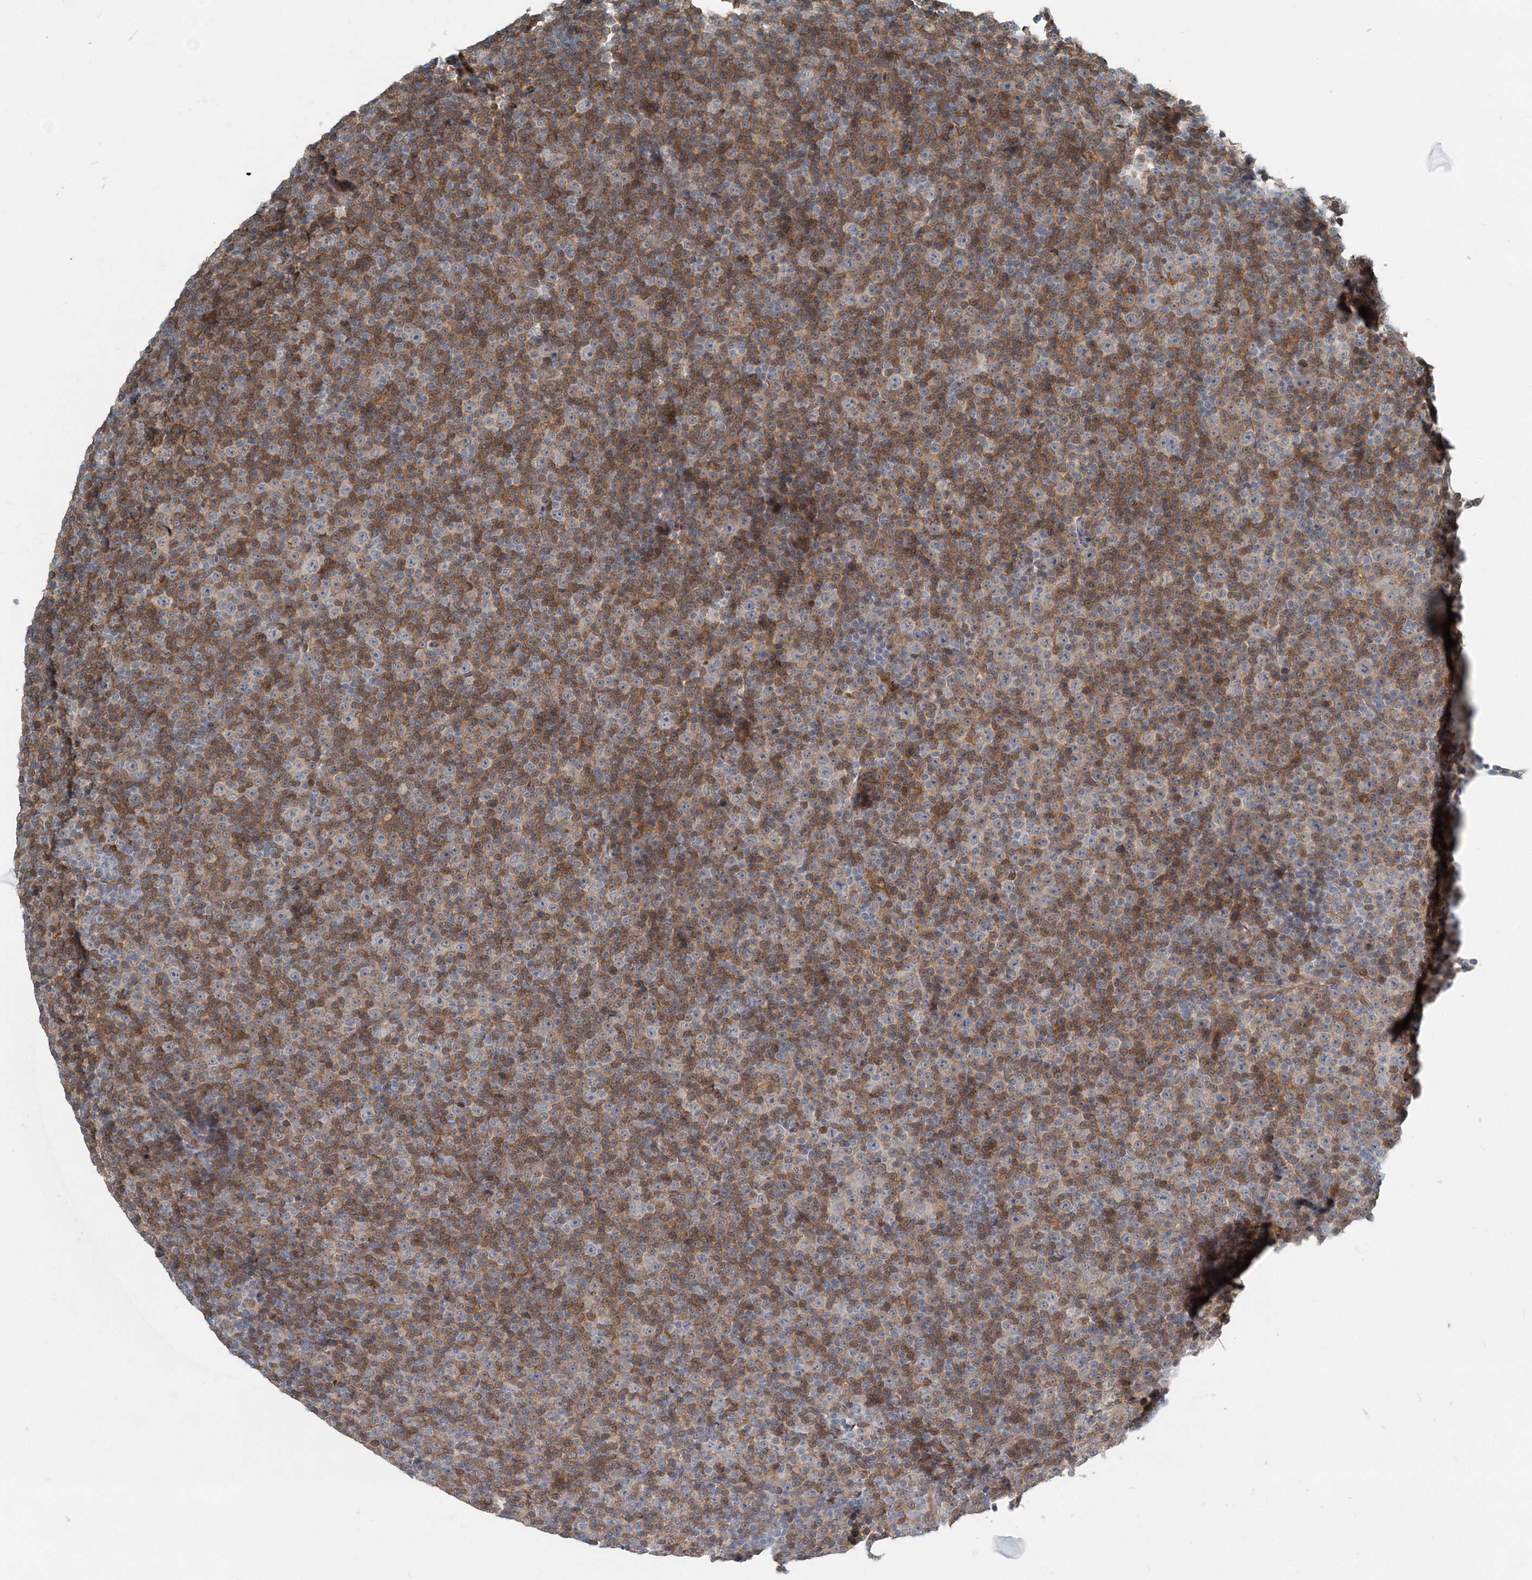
{"staining": {"intensity": "negative", "quantity": "none", "location": "none"}, "tissue": "lymphoma", "cell_type": "Tumor cells", "image_type": "cancer", "snomed": [{"axis": "morphology", "description": "Malignant lymphoma, non-Hodgkin's type, Low grade"}, {"axis": "topography", "description": "Lymph node"}], "caption": "The histopathology image reveals no significant expression in tumor cells of low-grade malignant lymphoma, non-Hodgkin's type. (DAB IHC visualized using brightfield microscopy, high magnification).", "gene": "ARMH1", "patient": {"sex": "female", "age": 67}}